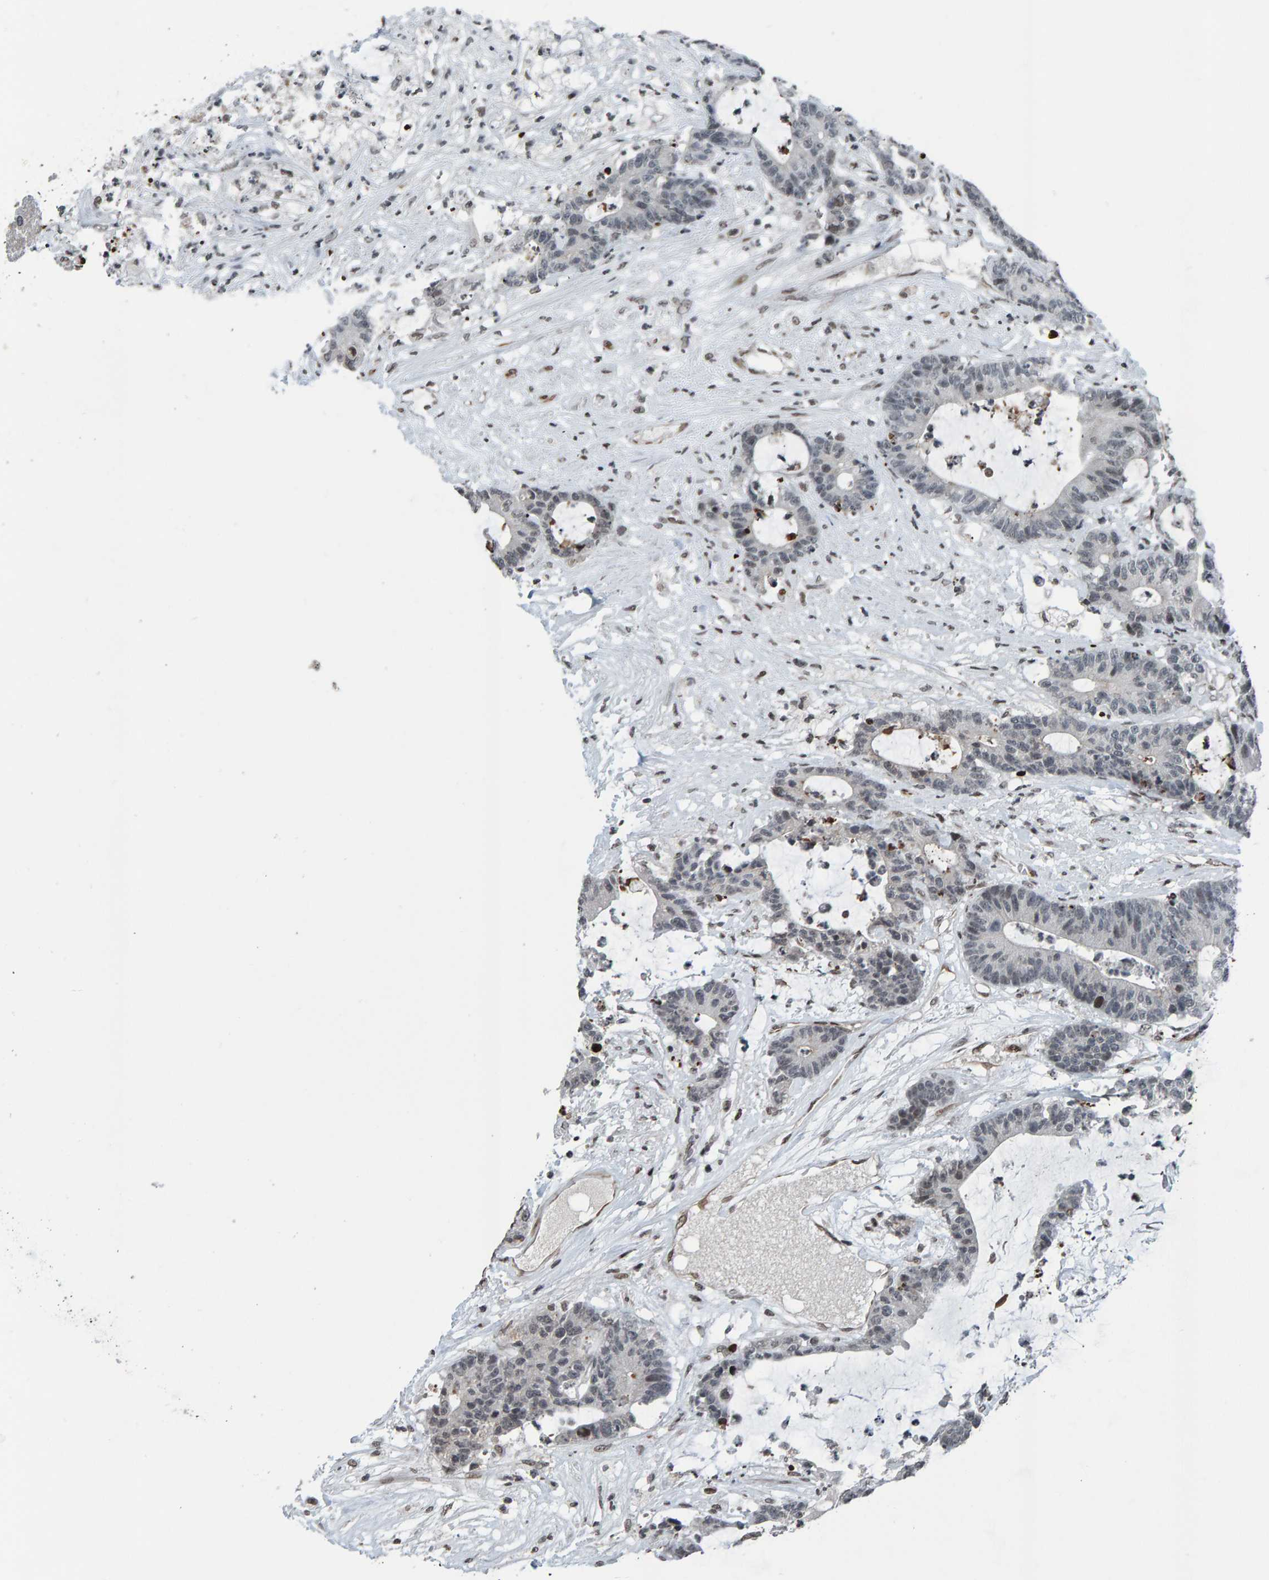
{"staining": {"intensity": "negative", "quantity": "none", "location": "none"}, "tissue": "colorectal cancer", "cell_type": "Tumor cells", "image_type": "cancer", "snomed": [{"axis": "morphology", "description": "Adenocarcinoma, NOS"}, {"axis": "topography", "description": "Colon"}], "caption": "Protein analysis of colorectal adenocarcinoma displays no significant positivity in tumor cells. Nuclei are stained in blue.", "gene": "ZNF366", "patient": {"sex": "female", "age": 84}}